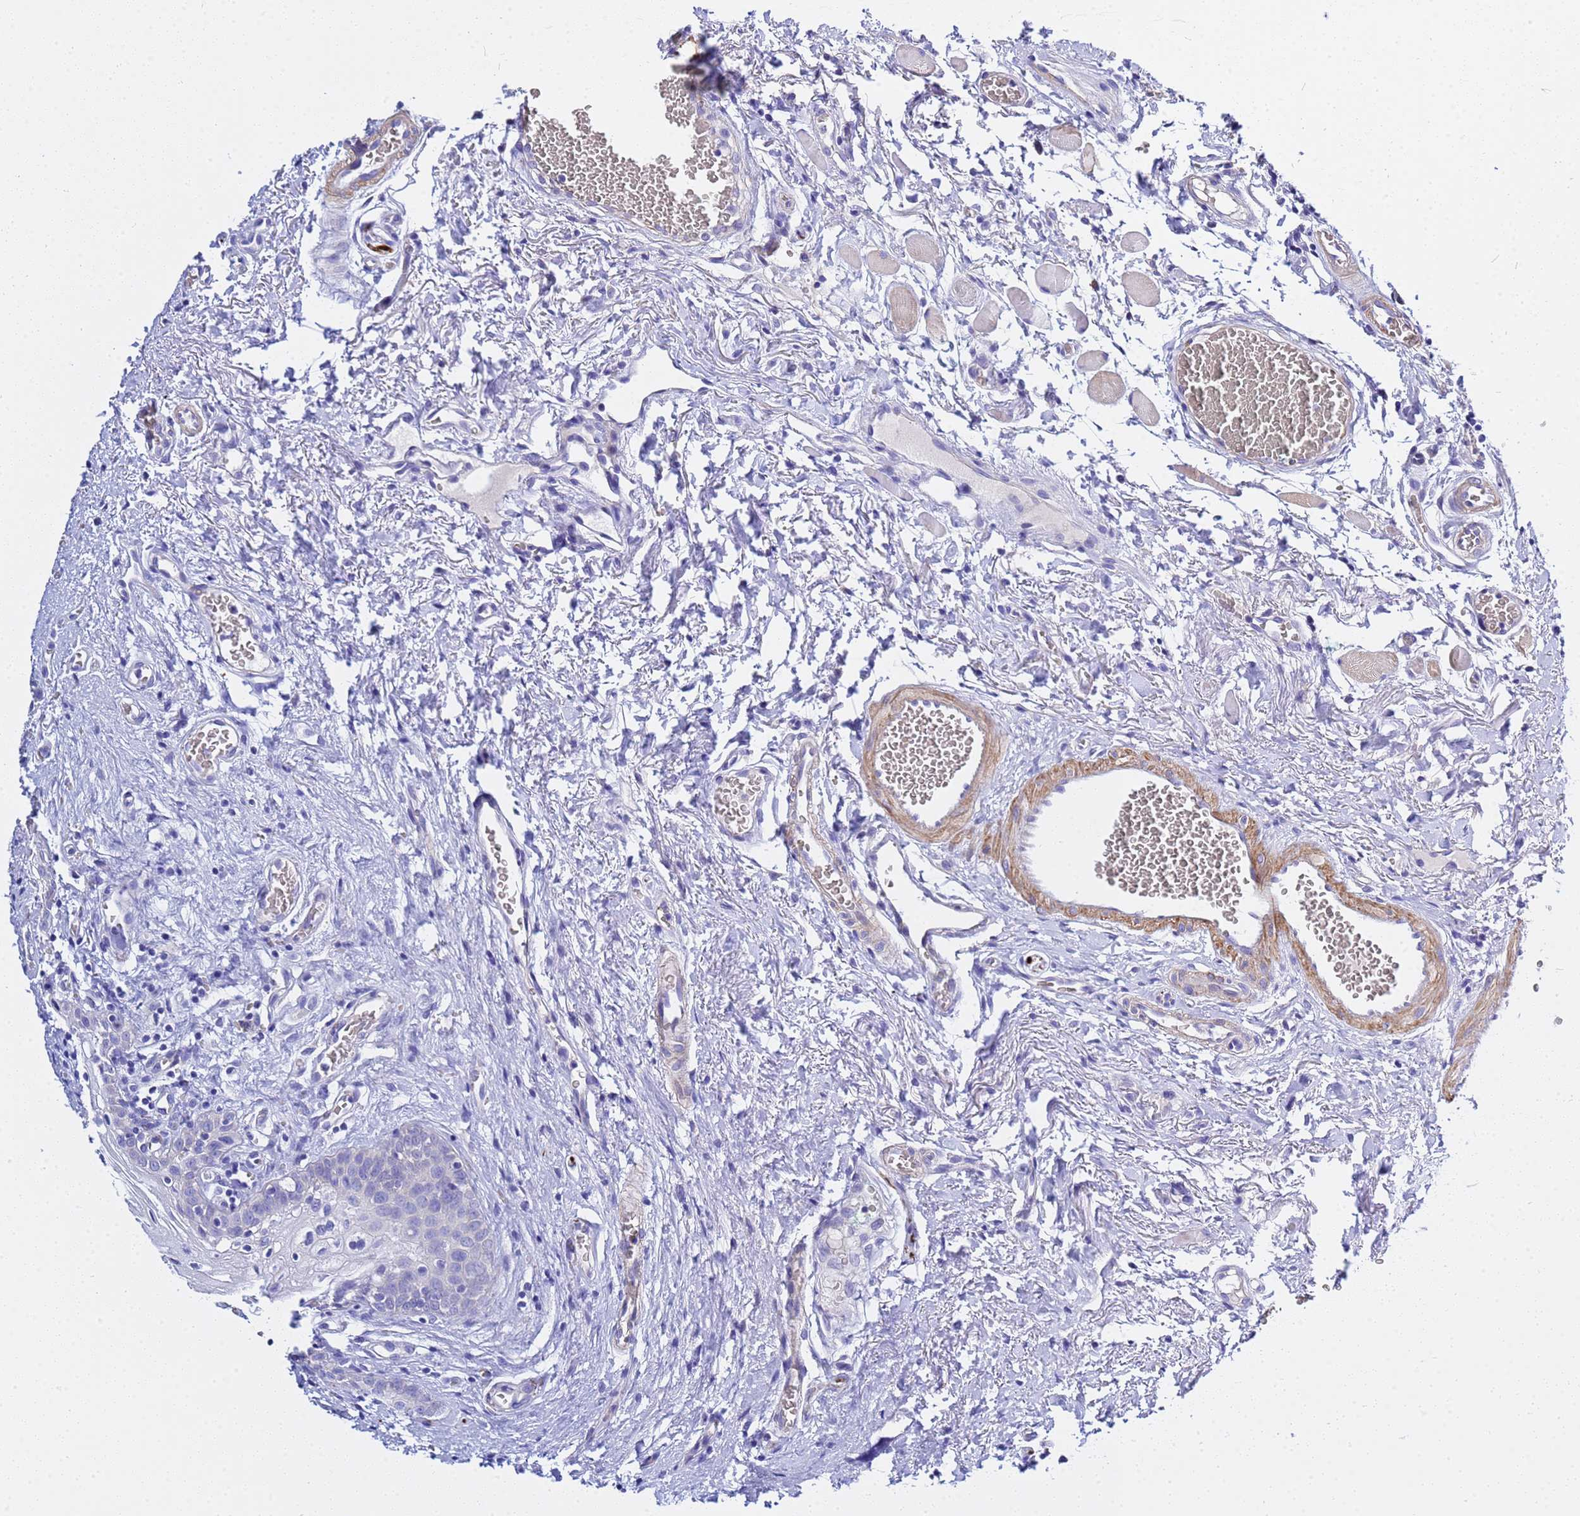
{"staining": {"intensity": "negative", "quantity": "none", "location": "none"}, "tissue": "head and neck cancer", "cell_type": "Tumor cells", "image_type": "cancer", "snomed": [{"axis": "morphology", "description": "Squamous cell carcinoma, NOS"}, {"axis": "topography", "description": "Oral tissue"}, {"axis": "topography", "description": "Head-Neck"}], "caption": "This is an immunohistochemistry (IHC) image of head and neck cancer (squamous cell carcinoma). There is no staining in tumor cells.", "gene": "USP18", "patient": {"sex": "female", "age": 50}}